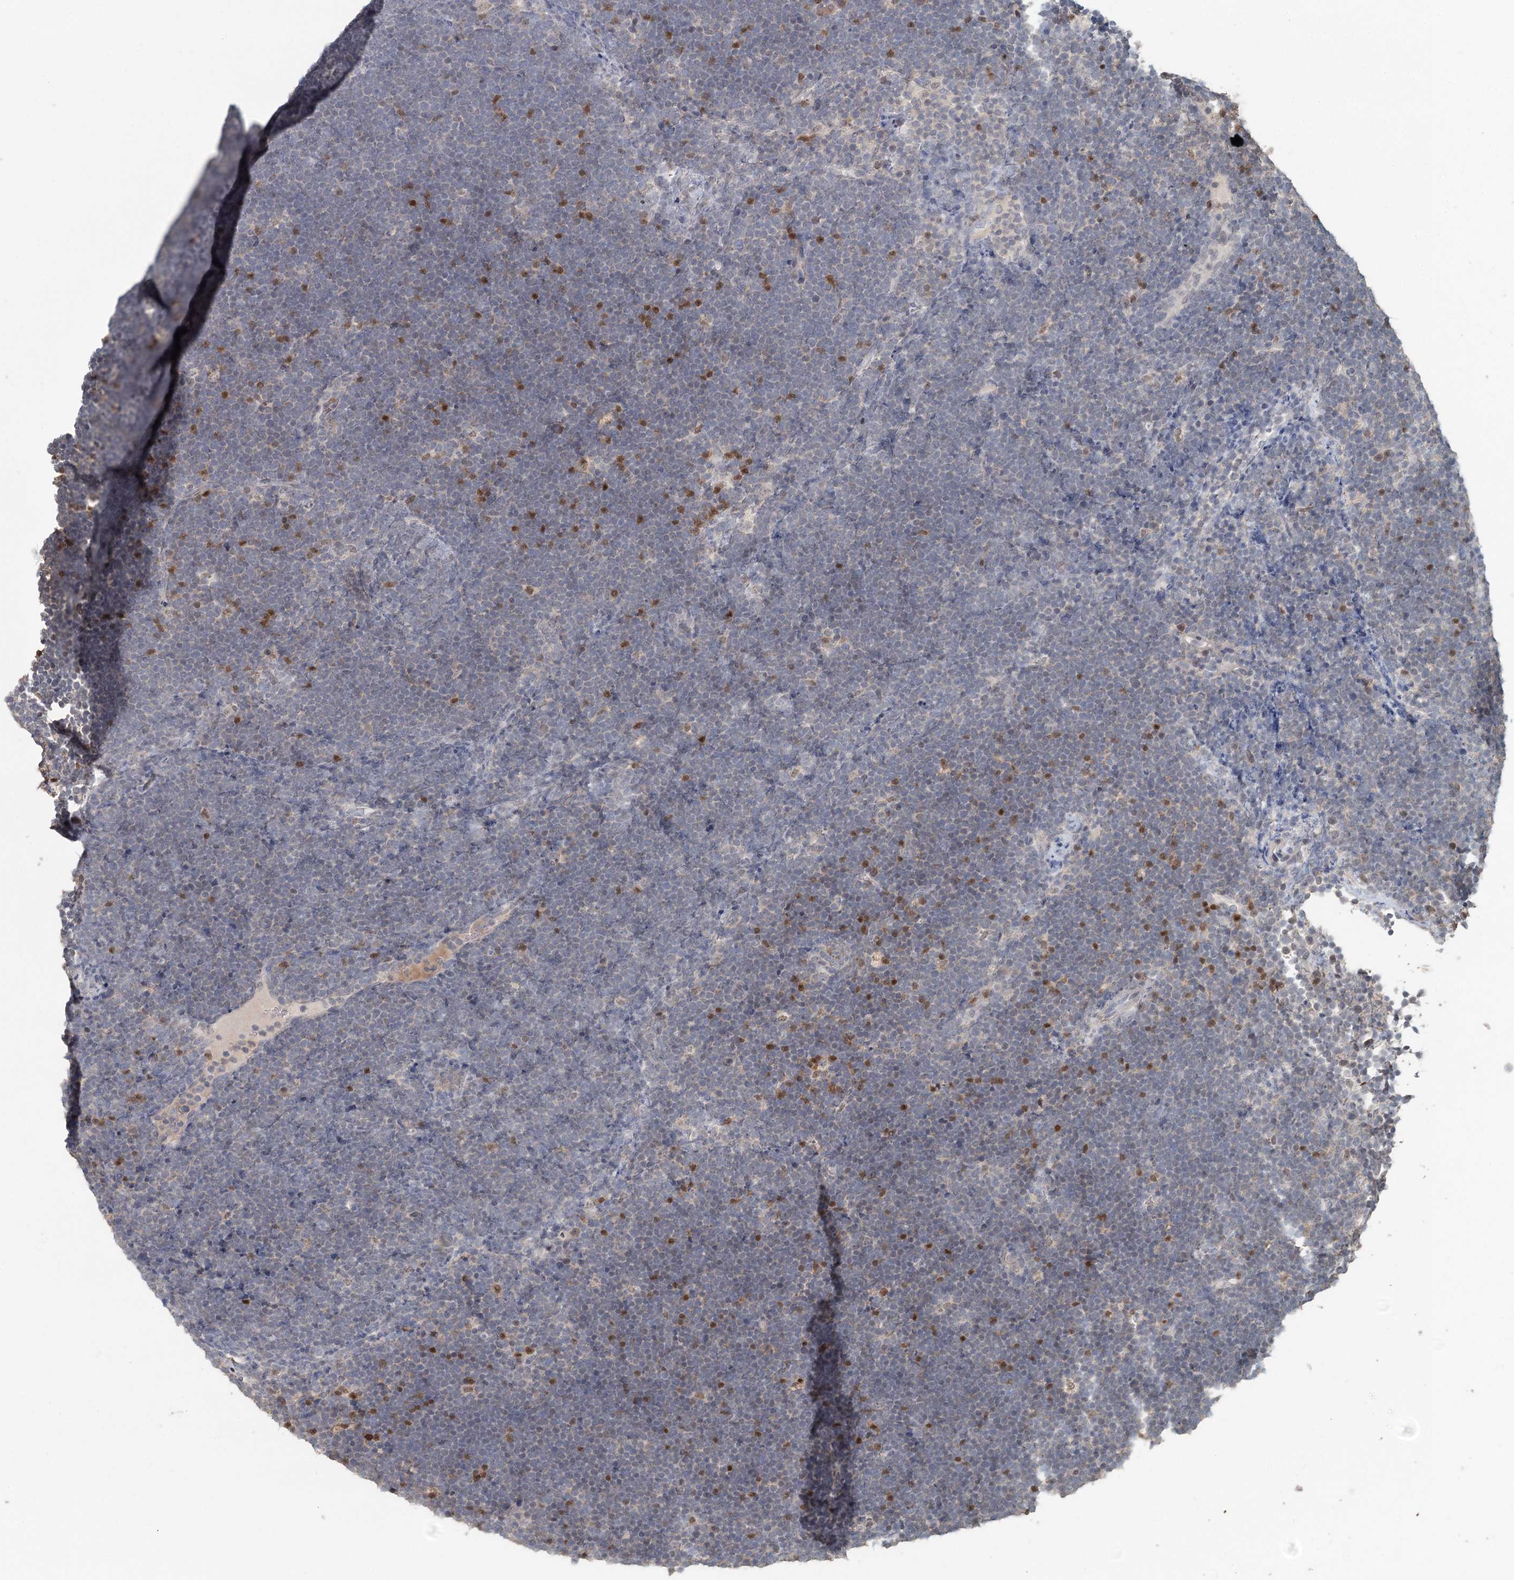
{"staining": {"intensity": "negative", "quantity": "none", "location": "none"}, "tissue": "lymphoma", "cell_type": "Tumor cells", "image_type": "cancer", "snomed": [{"axis": "morphology", "description": "Malignant lymphoma, non-Hodgkin's type, High grade"}, {"axis": "topography", "description": "Lymph node"}], "caption": "An IHC image of lymphoma is shown. There is no staining in tumor cells of lymphoma.", "gene": "ADK", "patient": {"sex": "male", "age": 13}}